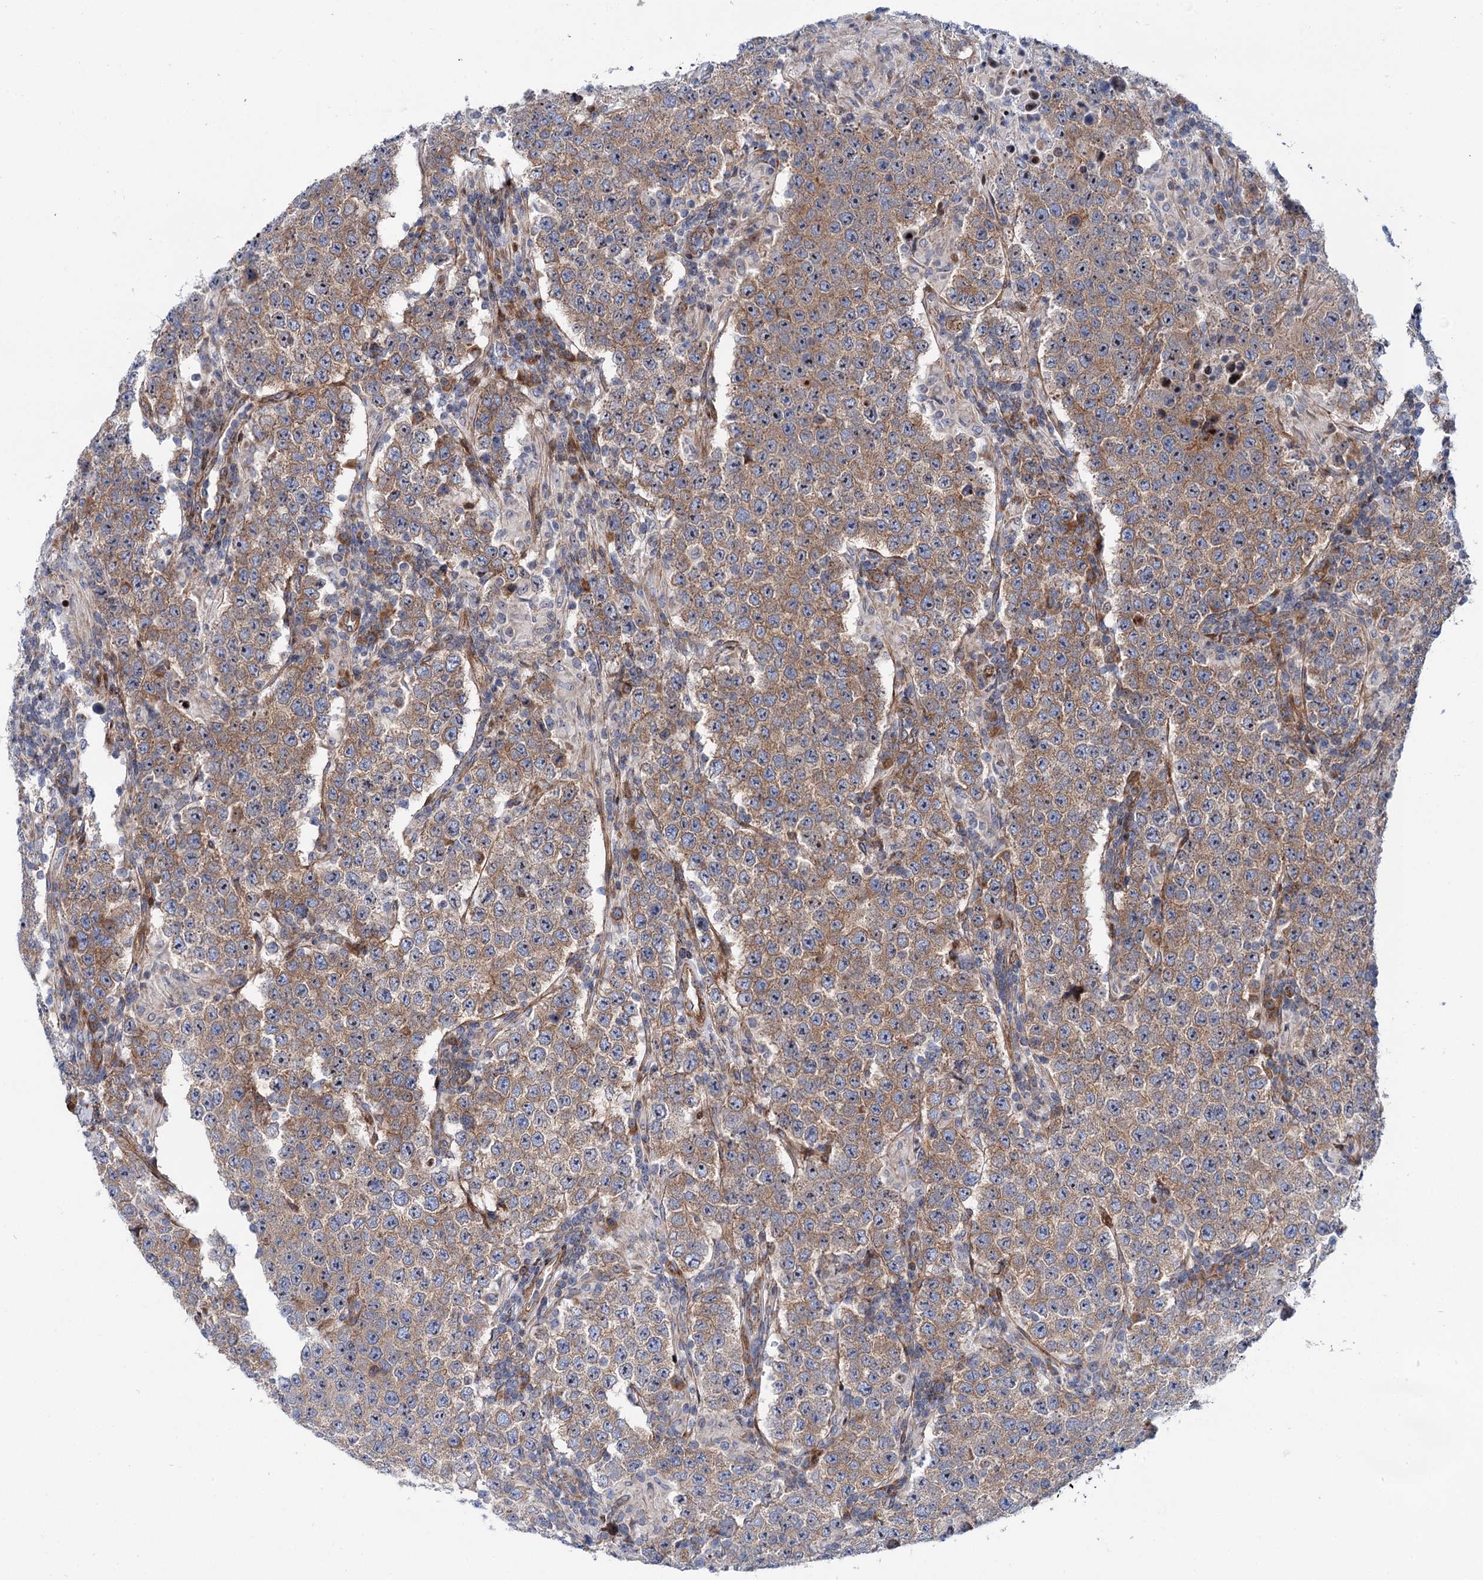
{"staining": {"intensity": "moderate", "quantity": ">75%", "location": "cytoplasmic/membranous"}, "tissue": "testis cancer", "cell_type": "Tumor cells", "image_type": "cancer", "snomed": [{"axis": "morphology", "description": "Normal tissue, NOS"}, {"axis": "morphology", "description": "Urothelial carcinoma, High grade"}, {"axis": "morphology", "description": "Seminoma, NOS"}, {"axis": "morphology", "description": "Carcinoma, Embryonal, NOS"}, {"axis": "topography", "description": "Urinary bladder"}, {"axis": "topography", "description": "Testis"}], "caption": "The histopathology image demonstrates staining of testis embryonal carcinoma, revealing moderate cytoplasmic/membranous protein expression (brown color) within tumor cells. Immunohistochemistry (ihc) stains the protein of interest in brown and the nuclei are stained blue.", "gene": "THAP9", "patient": {"sex": "male", "age": 41}}